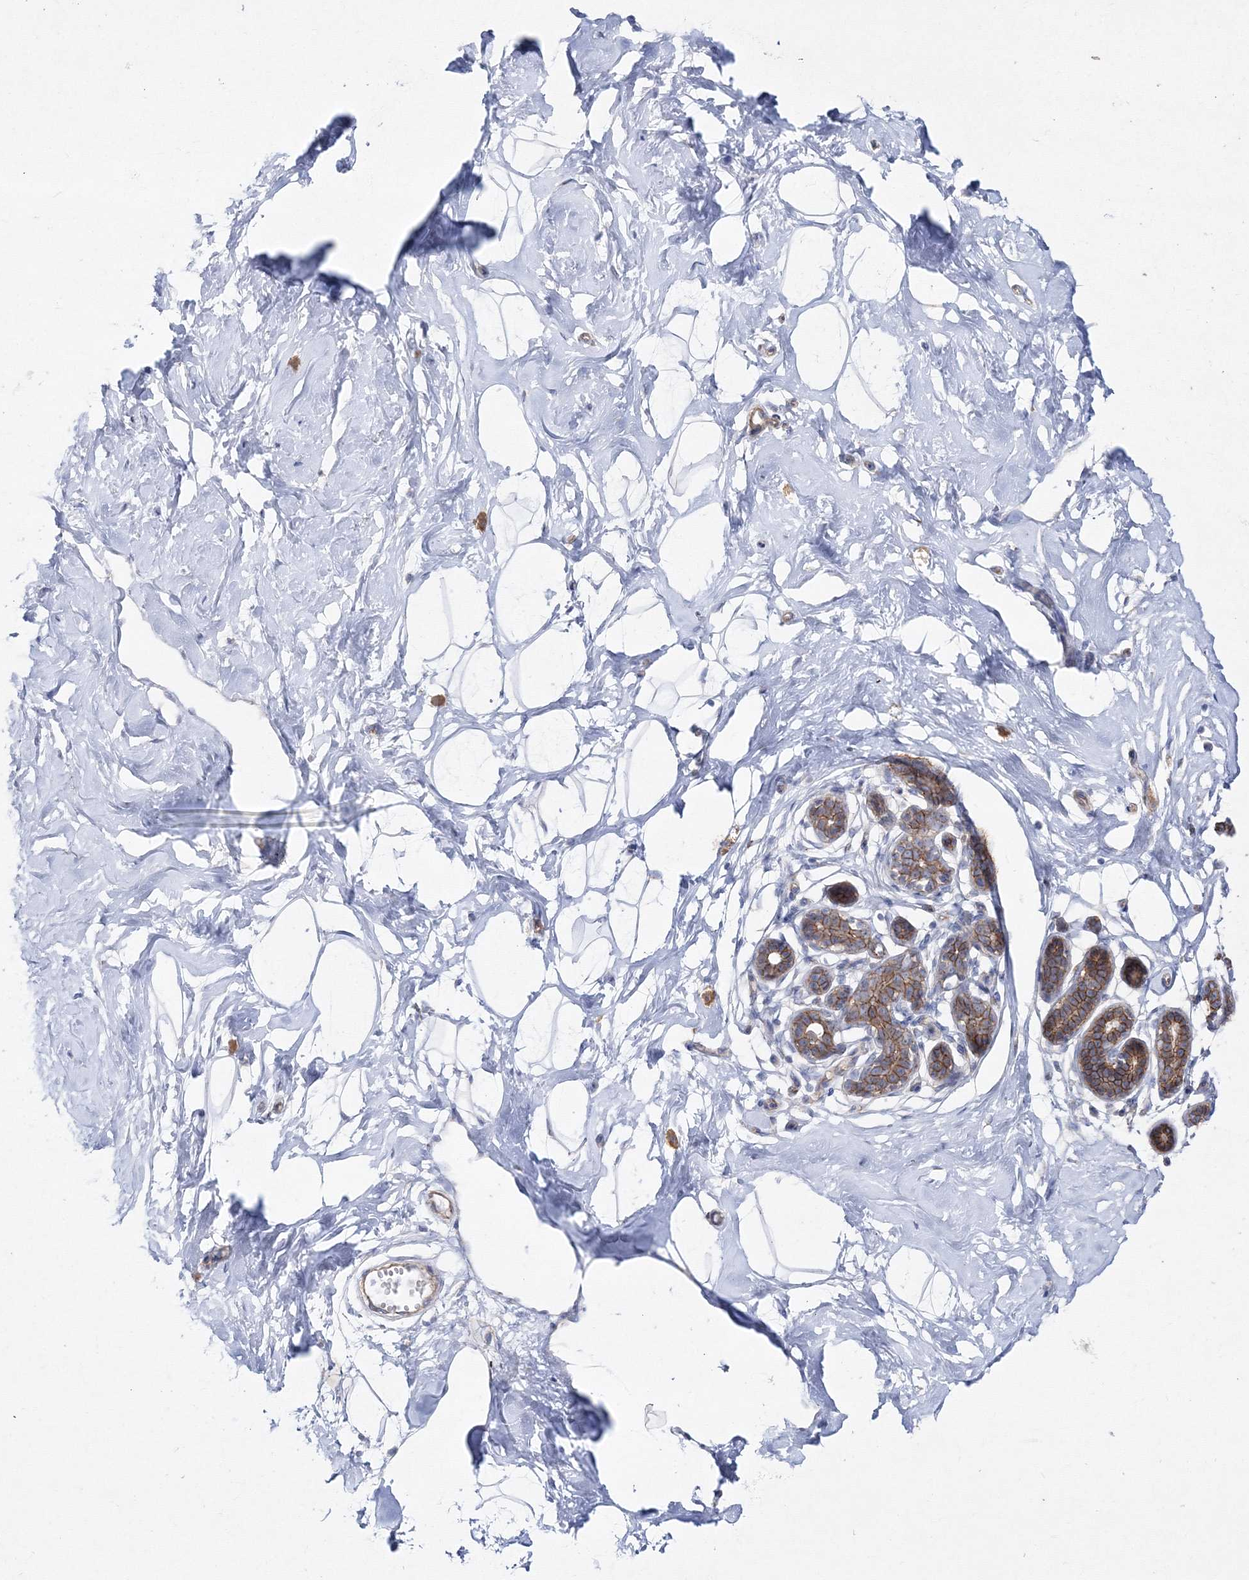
{"staining": {"intensity": "negative", "quantity": "none", "location": "none"}, "tissue": "breast", "cell_type": "Adipocytes", "image_type": "normal", "snomed": [{"axis": "morphology", "description": "Normal tissue, NOS"}, {"axis": "morphology", "description": "Adenoma, NOS"}, {"axis": "topography", "description": "Breast"}], "caption": "This is a histopathology image of IHC staining of normal breast, which shows no expression in adipocytes. (Stains: DAB (3,3'-diaminobenzidine) immunohistochemistry with hematoxylin counter stain, Microscopy: brightfield microscopy at high magnification).", "gene": "NAA40", "patient": {"sex": "female", "age": 23}}